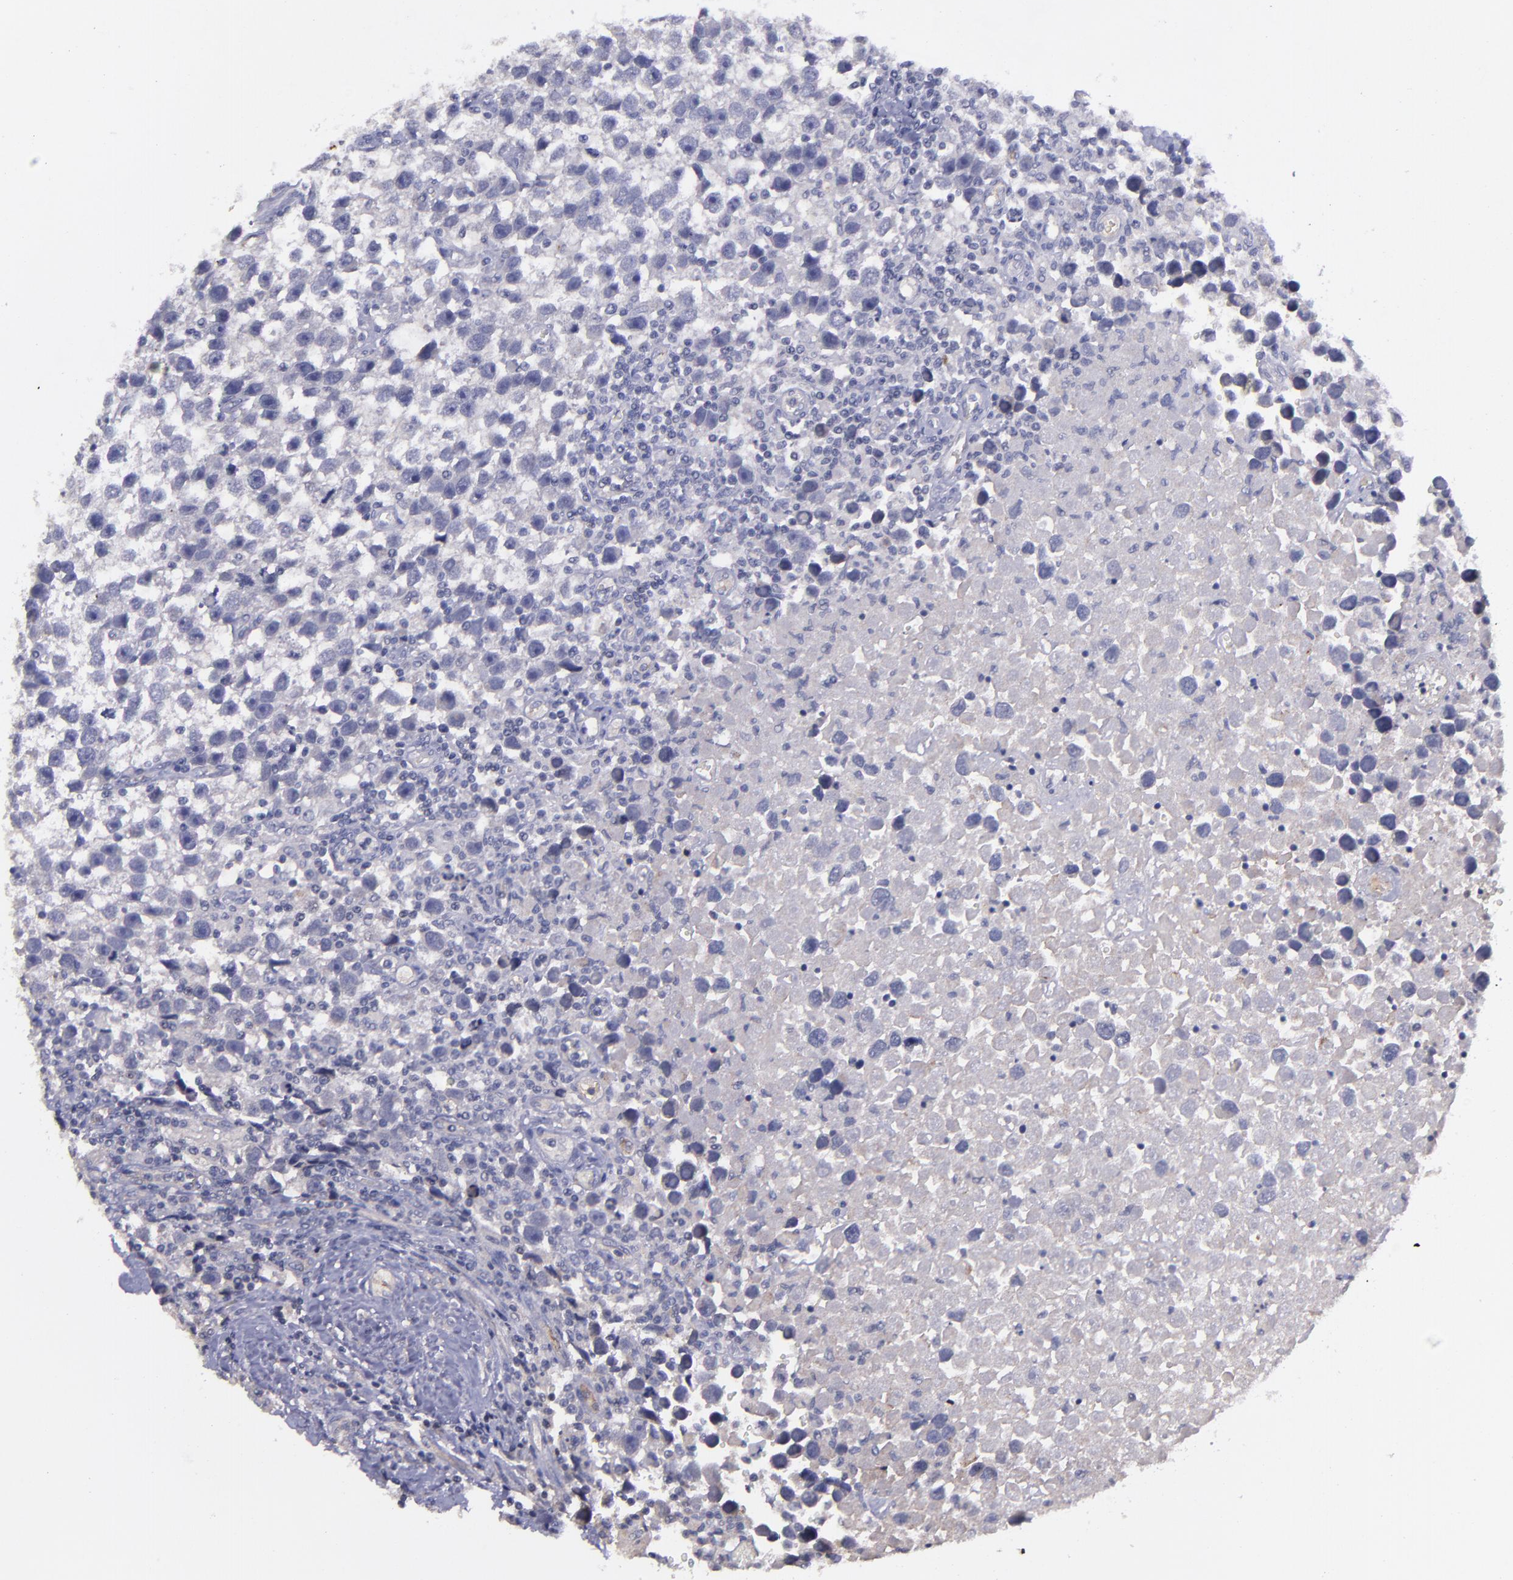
{"staining": {"intensity": "negative", "quantity": "none", "location": "none"}, "tissue": "testis cancer", "cell_type": "Tumor cells", "image_type": "cancer", "snomed": [{"axis": "morphology", "description": "Seminoma, NOS"}, {"axis": "topography", "description": "Testis"}], "caption": "Immunohistochemical staining of human testis seminoma reveals no significant staining in tumor cells.", "gene": "MASP1", "patient": {"sex": "male", "age": 43}}